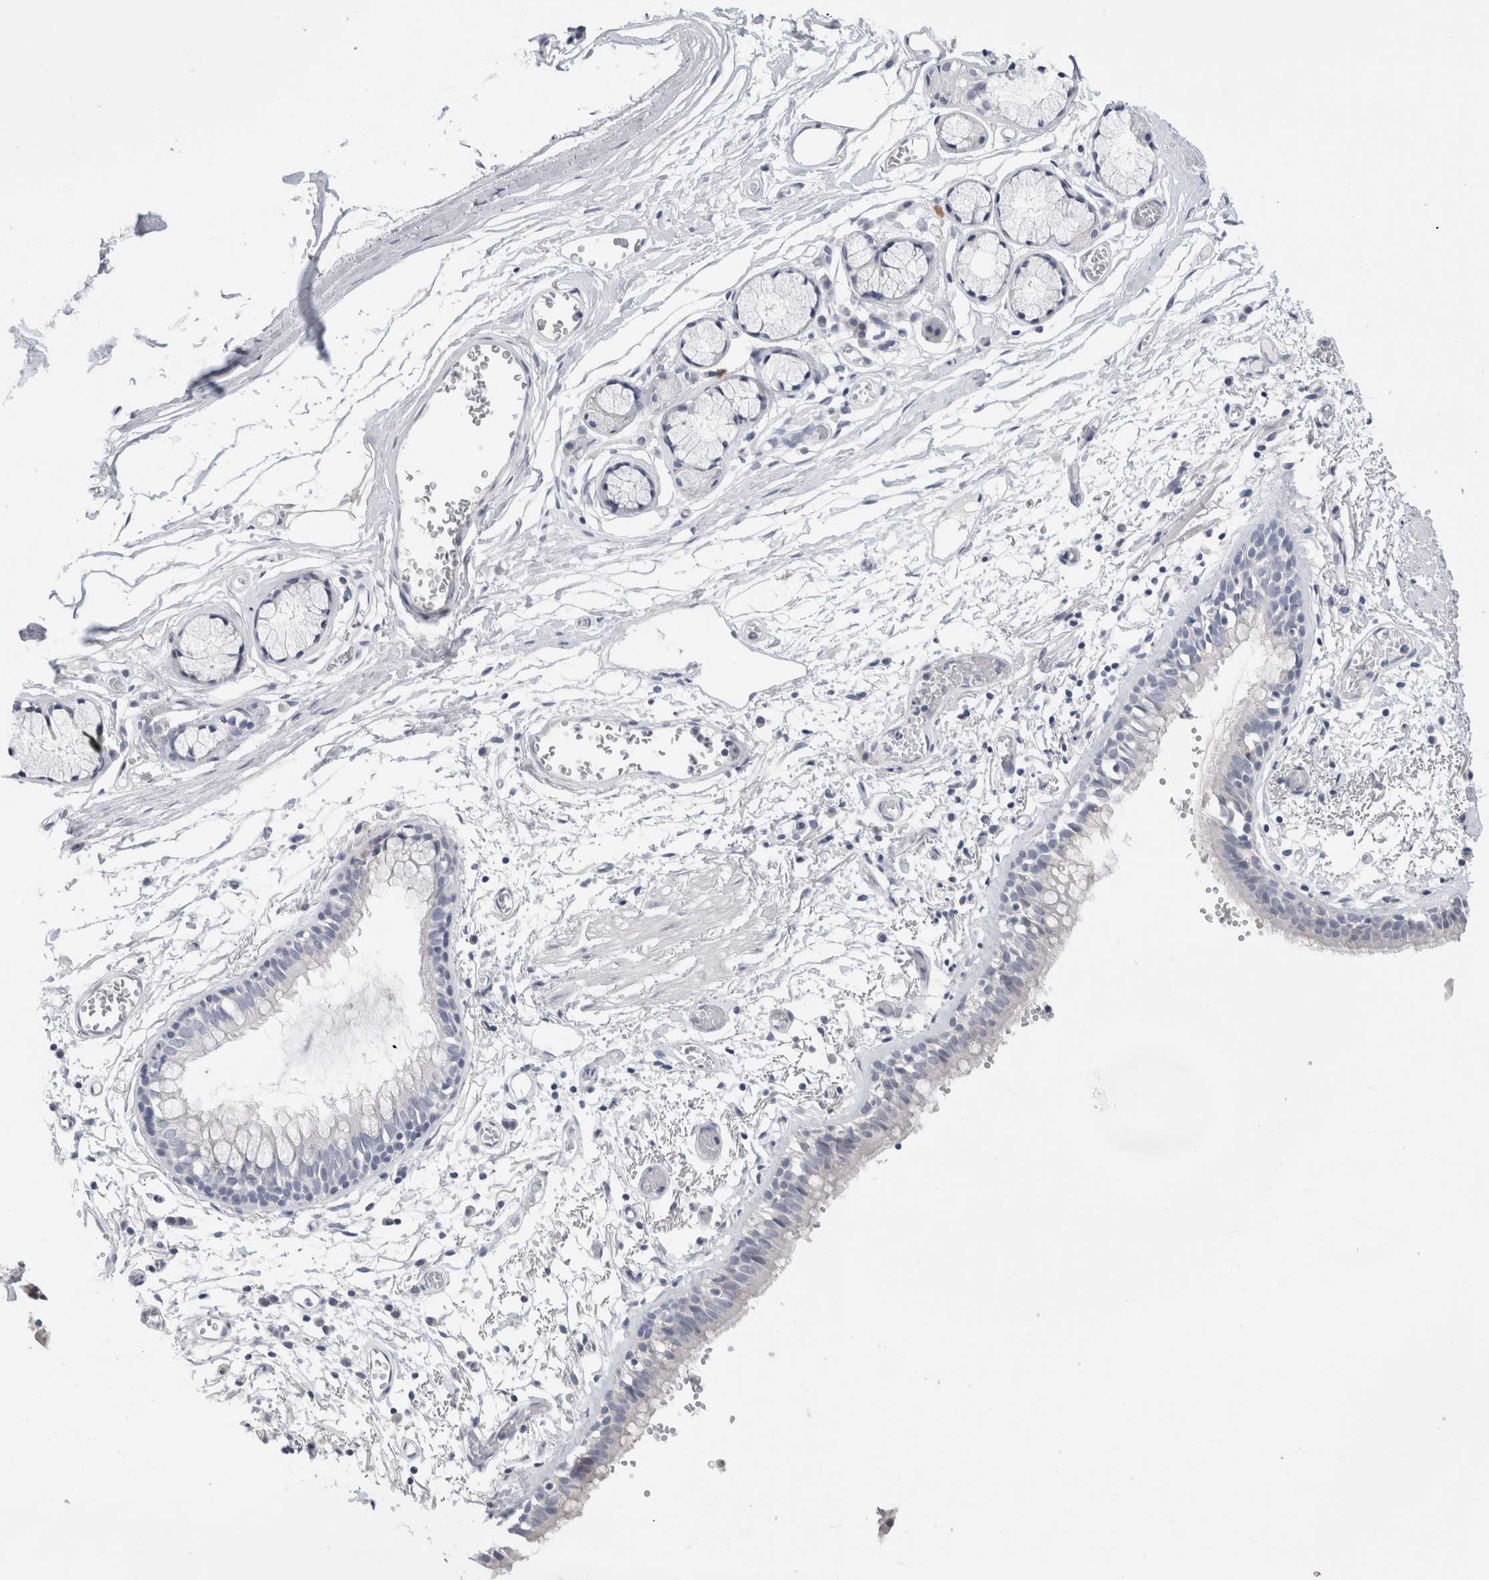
{"staining": {"intensity": "negative", "quantity": "none", "location": "none"}, "tissue": "bronchus", "cell_type": "Respiratory epithelial cells", "image_type": "normal", "snomed": [{"axis": "morphology", "description": "Normal tissue, NOS"}, {"axis": "topography", "description": "Bronchus"}, {"axis": "topography", "description": "Lung"}], "caption": "A photomicrograph of bronchus stained for a protein shows no brown staining in respiratory epithelial cells.", "gene": "BCAN", "patient": {"sex": "male", "age": 56}}